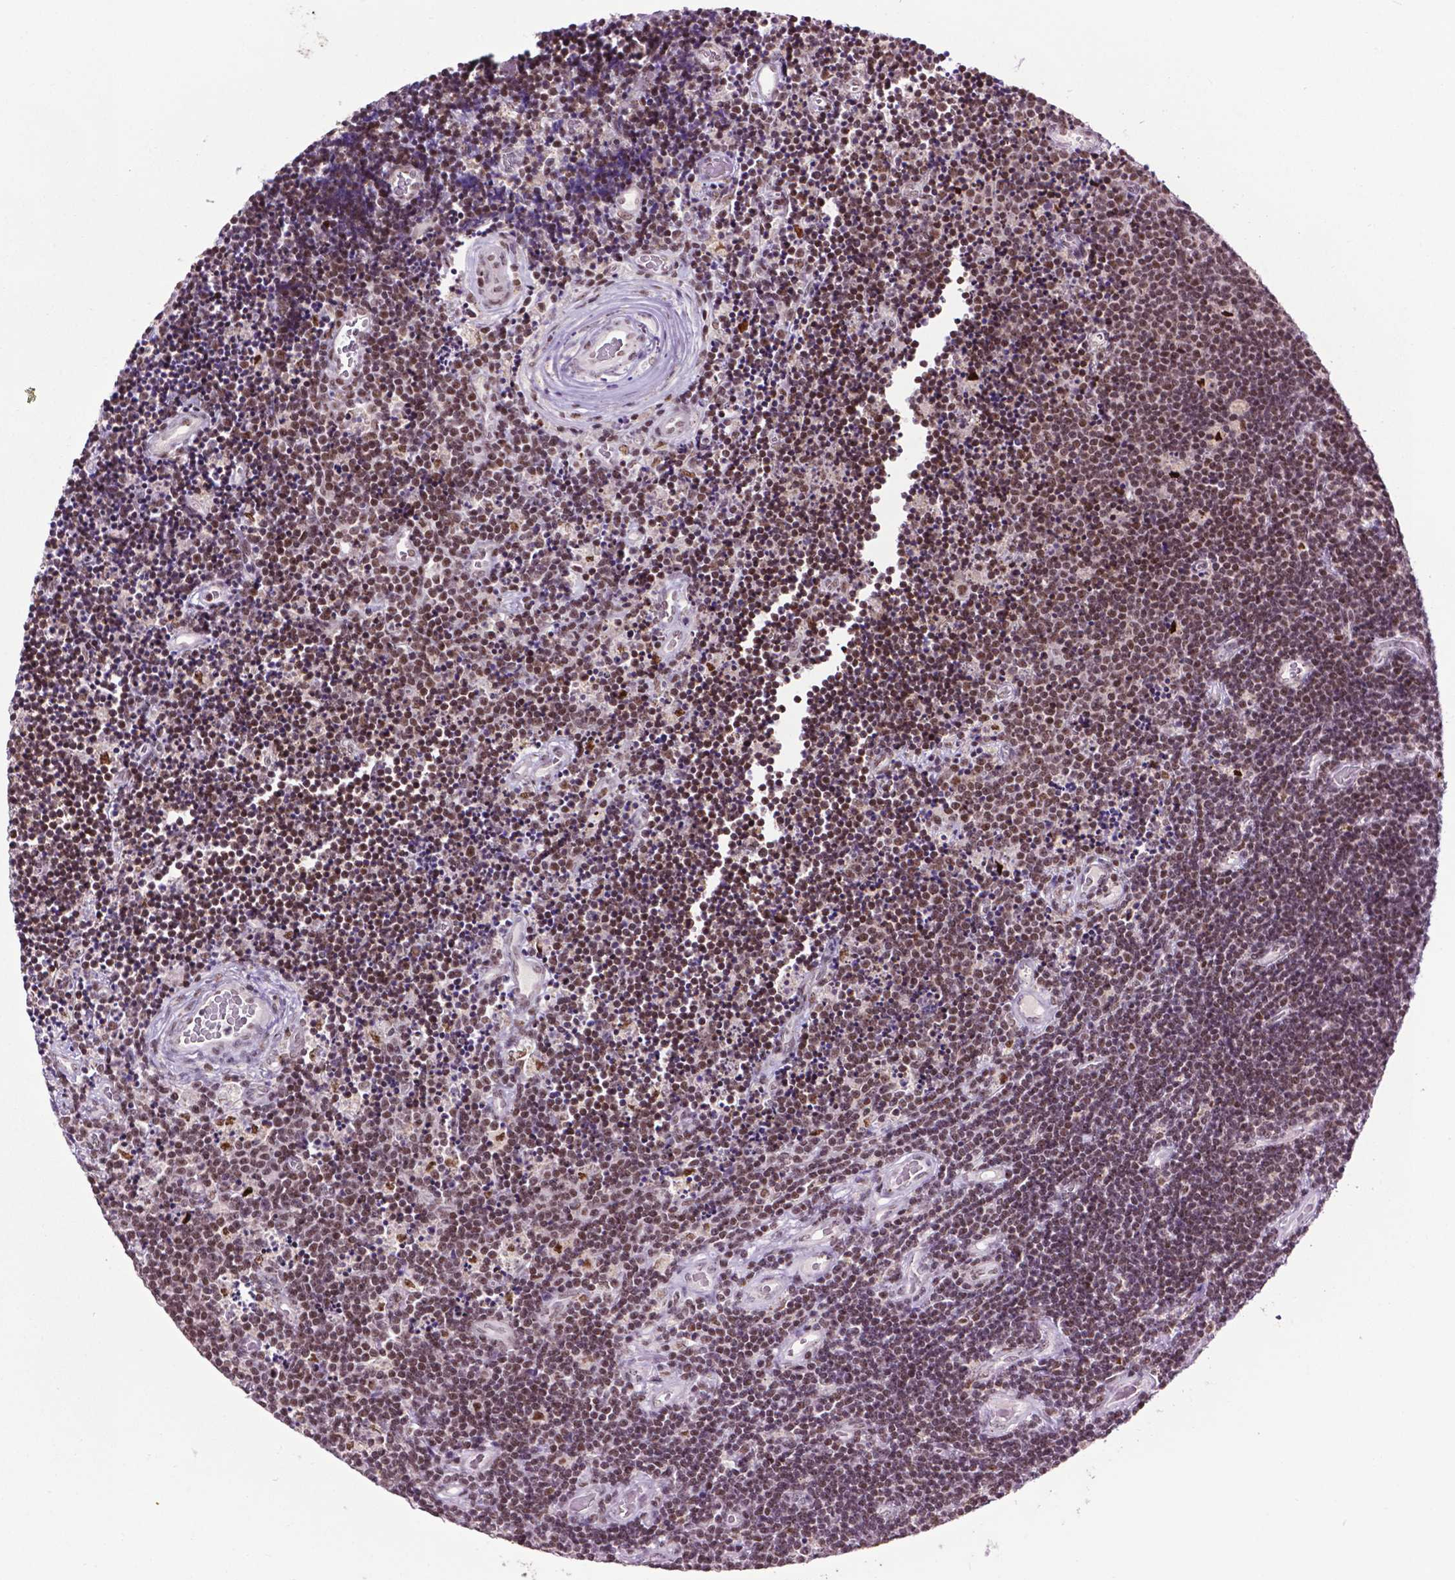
{"staining": {"intensity": "moderate", "quantity": "25%-75%", "location": "nuclear"}, "tissue": "lymphoma", "cell_type": "Tumor cells", "image_type": "cancer", "snomed": [{"axis": "morphology", "description": "Malignant lymphoma, non-Hodgkin's type, Low grade"}, {"axis": "topography", "description": "Brain"}], "caption": "The histopathology image reveals immunohistochemical staining of lymphoma. There is moderate nuclear staining is present in approximately 25%-75% of tumor cells.", "gene": "EAF1", "patient": {"sex": "female", "age": 66}}